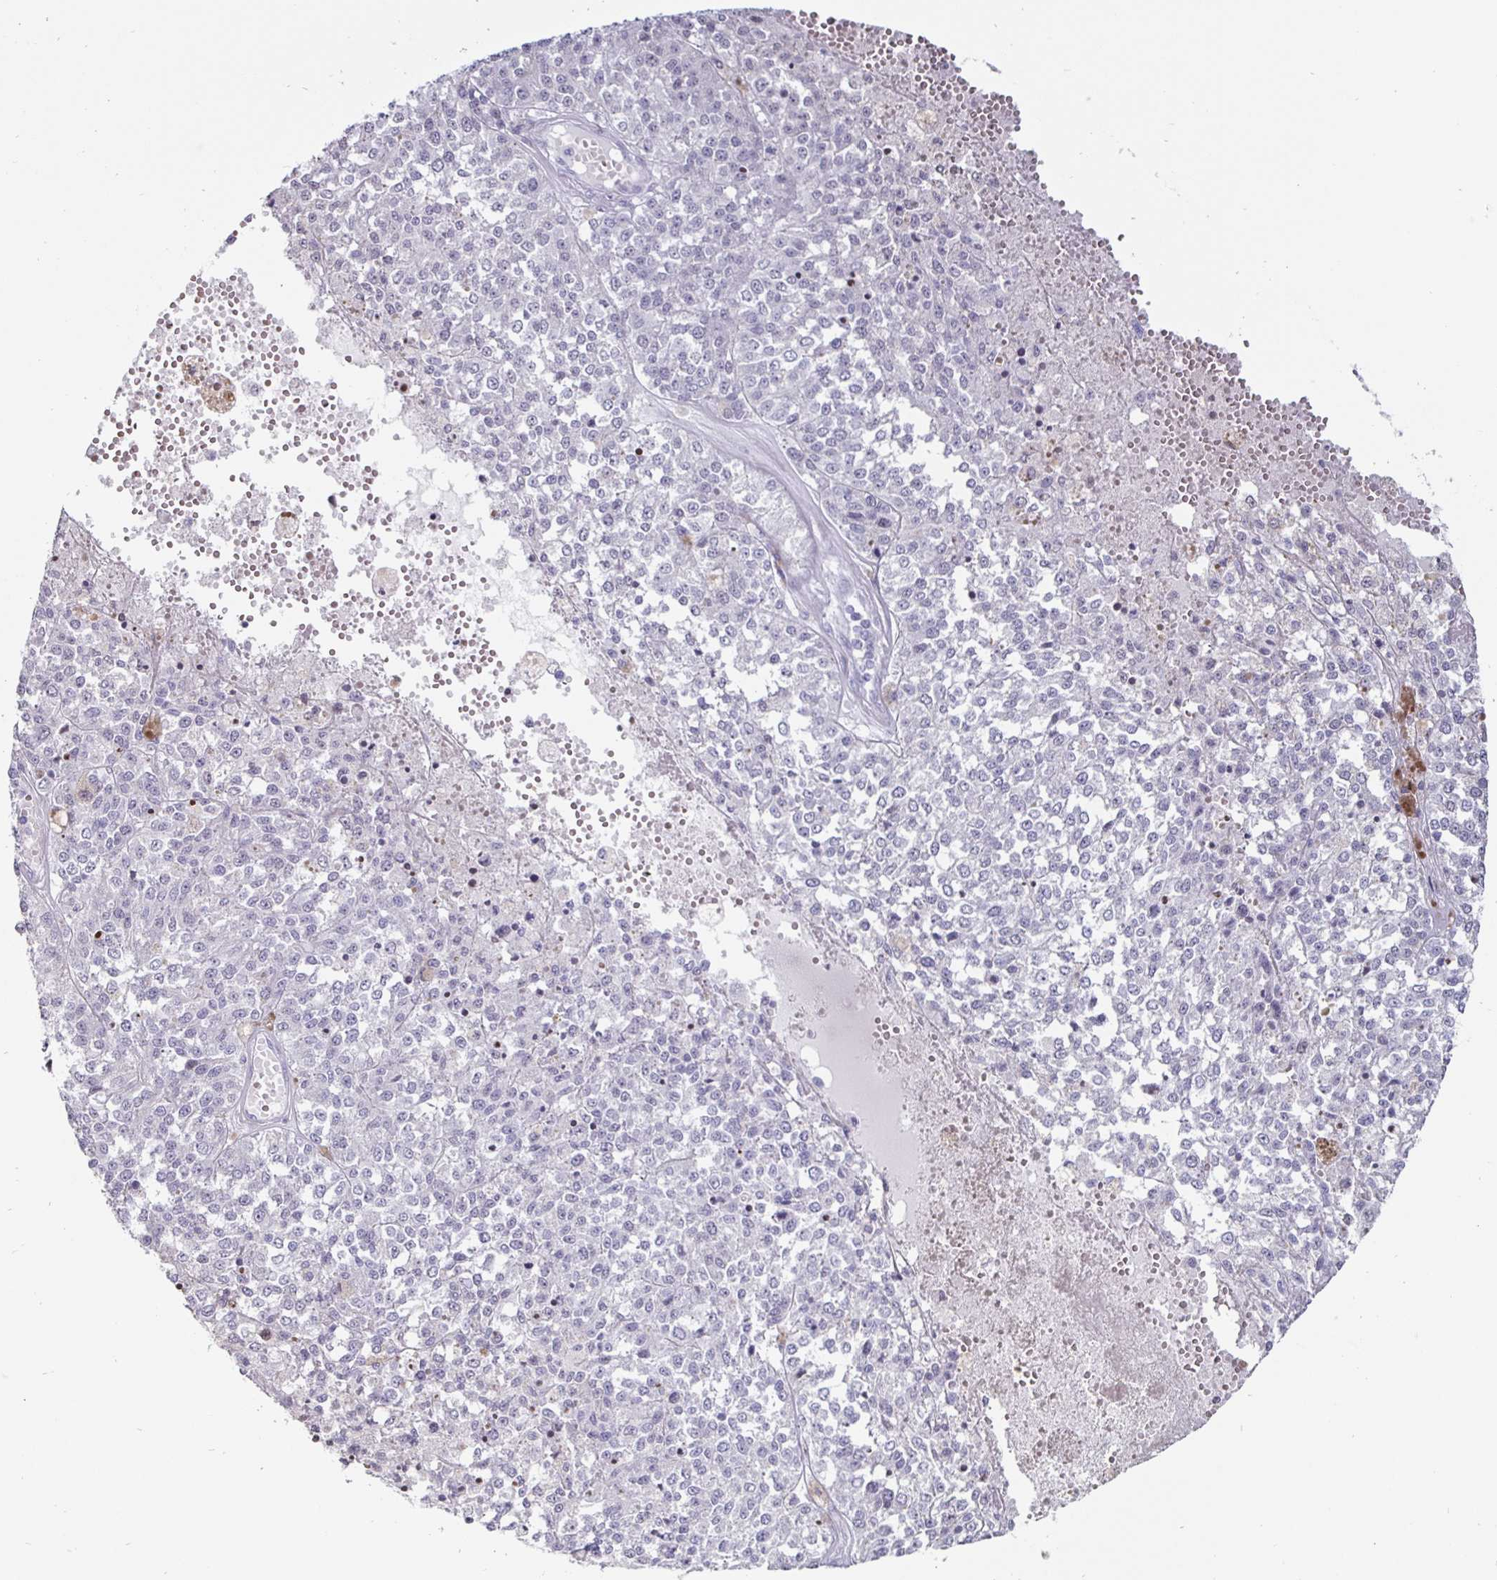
{"staining": {"intensity": "negative", "quantity": "none", "location": "none"}, "tissue": "melanoma", "cell_type": "Tumor cells", "image_type": "cancer", "snomed": [{"axis": "morphology", "description": "Malignant melanoma, Metastatic site"}, {"axis": "topography", "description": "Lymph node"}], "caption": "An immunohistochemistry histopathology image of melanoma is shown. There is no staining in tumor cells of melanoma.", "gene": "OOSP2", "patient": {"sex": "female", "age": 64}}